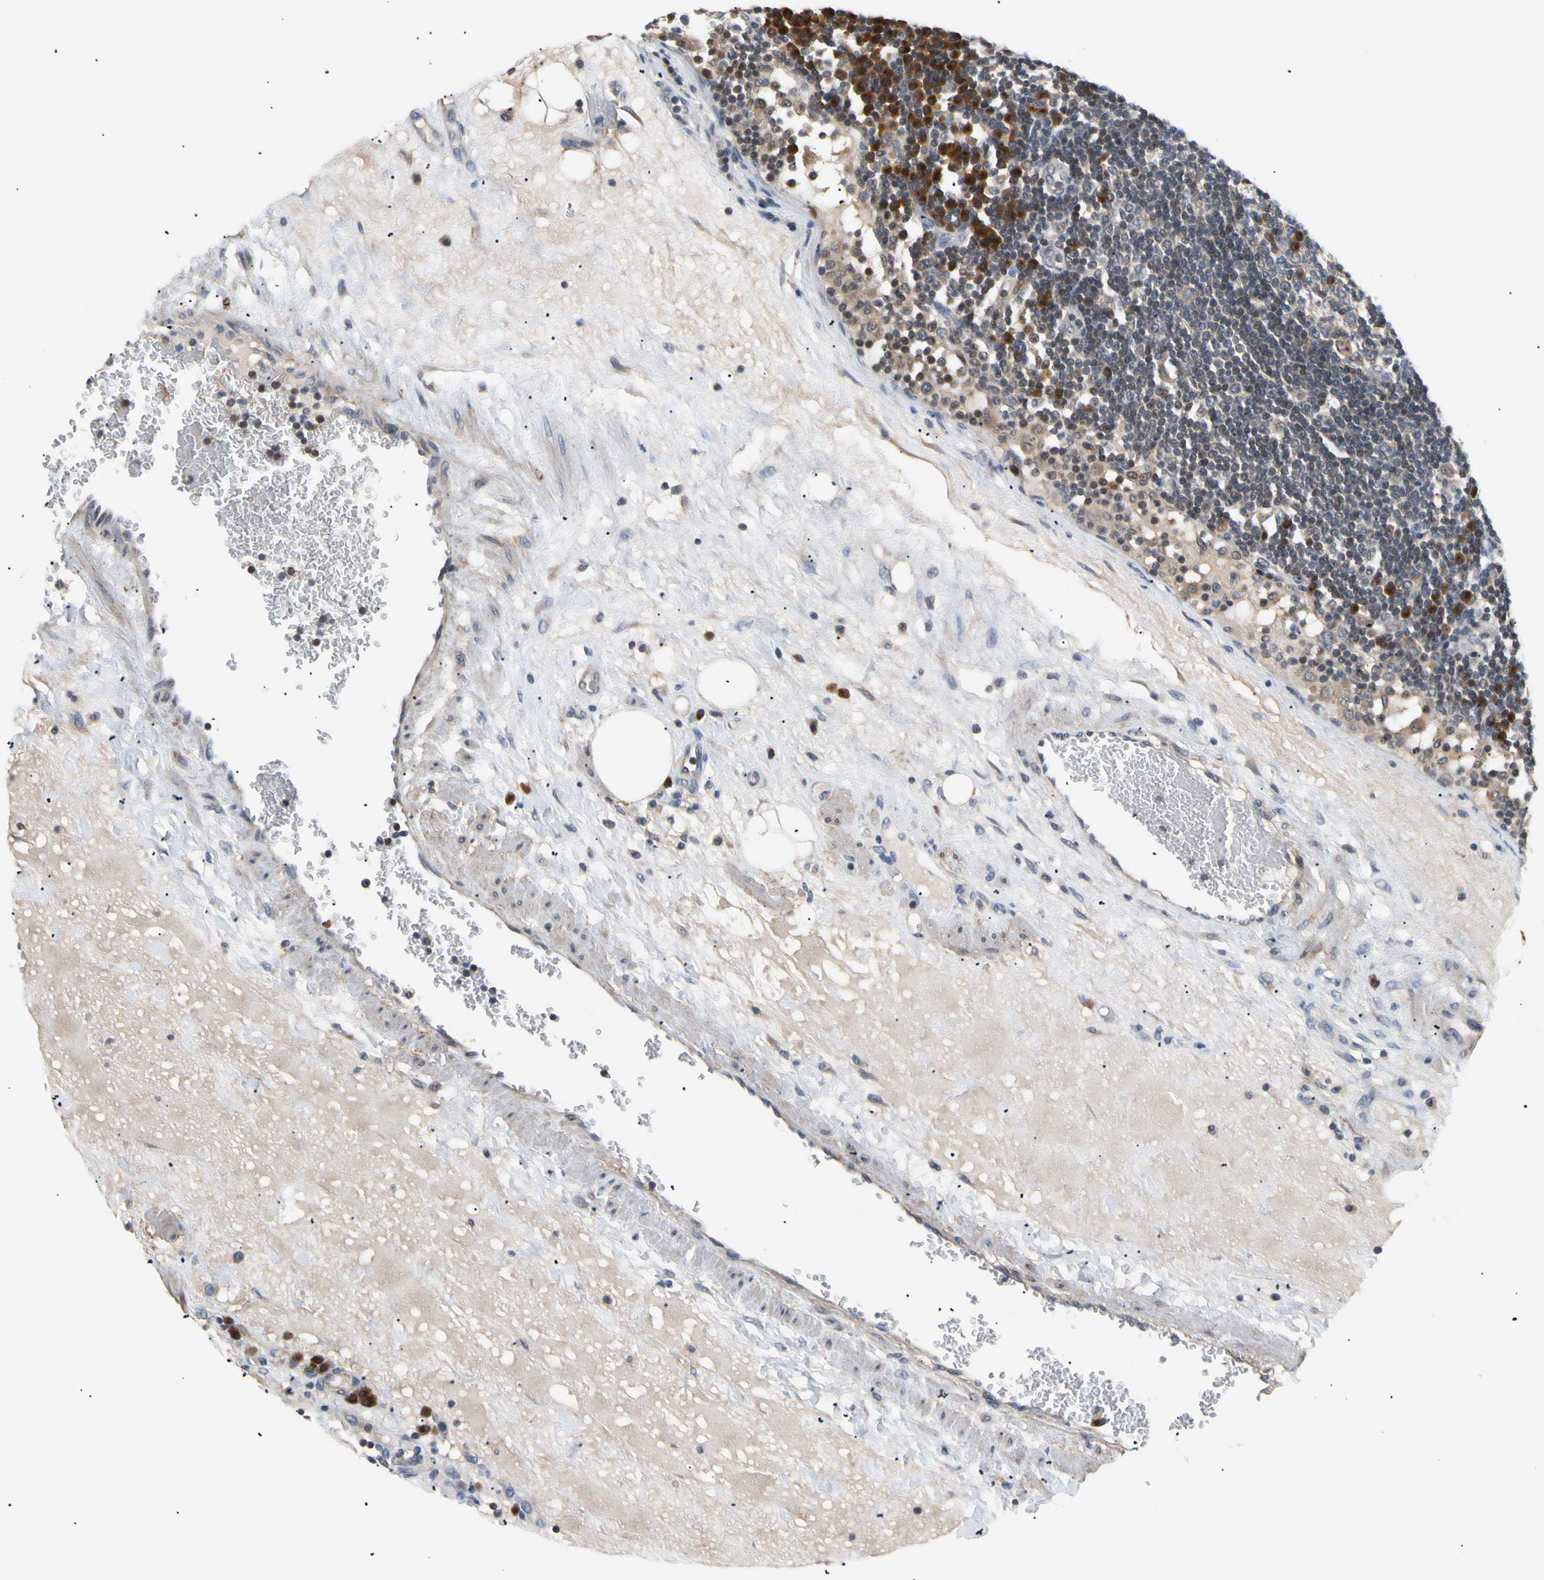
{"staining": {"intensity": "moderate", "quantity": ">75%", "location": "cytoplasmic/membranous"}, "tissue": "lymph node", "cell_type": "Germinal center cells", "image_type": "normal", "snomed": [{"axis": "morphology", "description": "Normal tissue, NOS"}, {"axis": "morphology", "description": "Squamous cell carcinoma, metastatic, NOS"}, {"axis": "topography", "description": "Lymph node"}], "caption": "Moderate cytoplasmic/membranous protein positivity is seen in approximately >75% of germinal center cells in lymph node.", "gene": "SEC23B", "patient": {"sex": "female", "age": 53}}